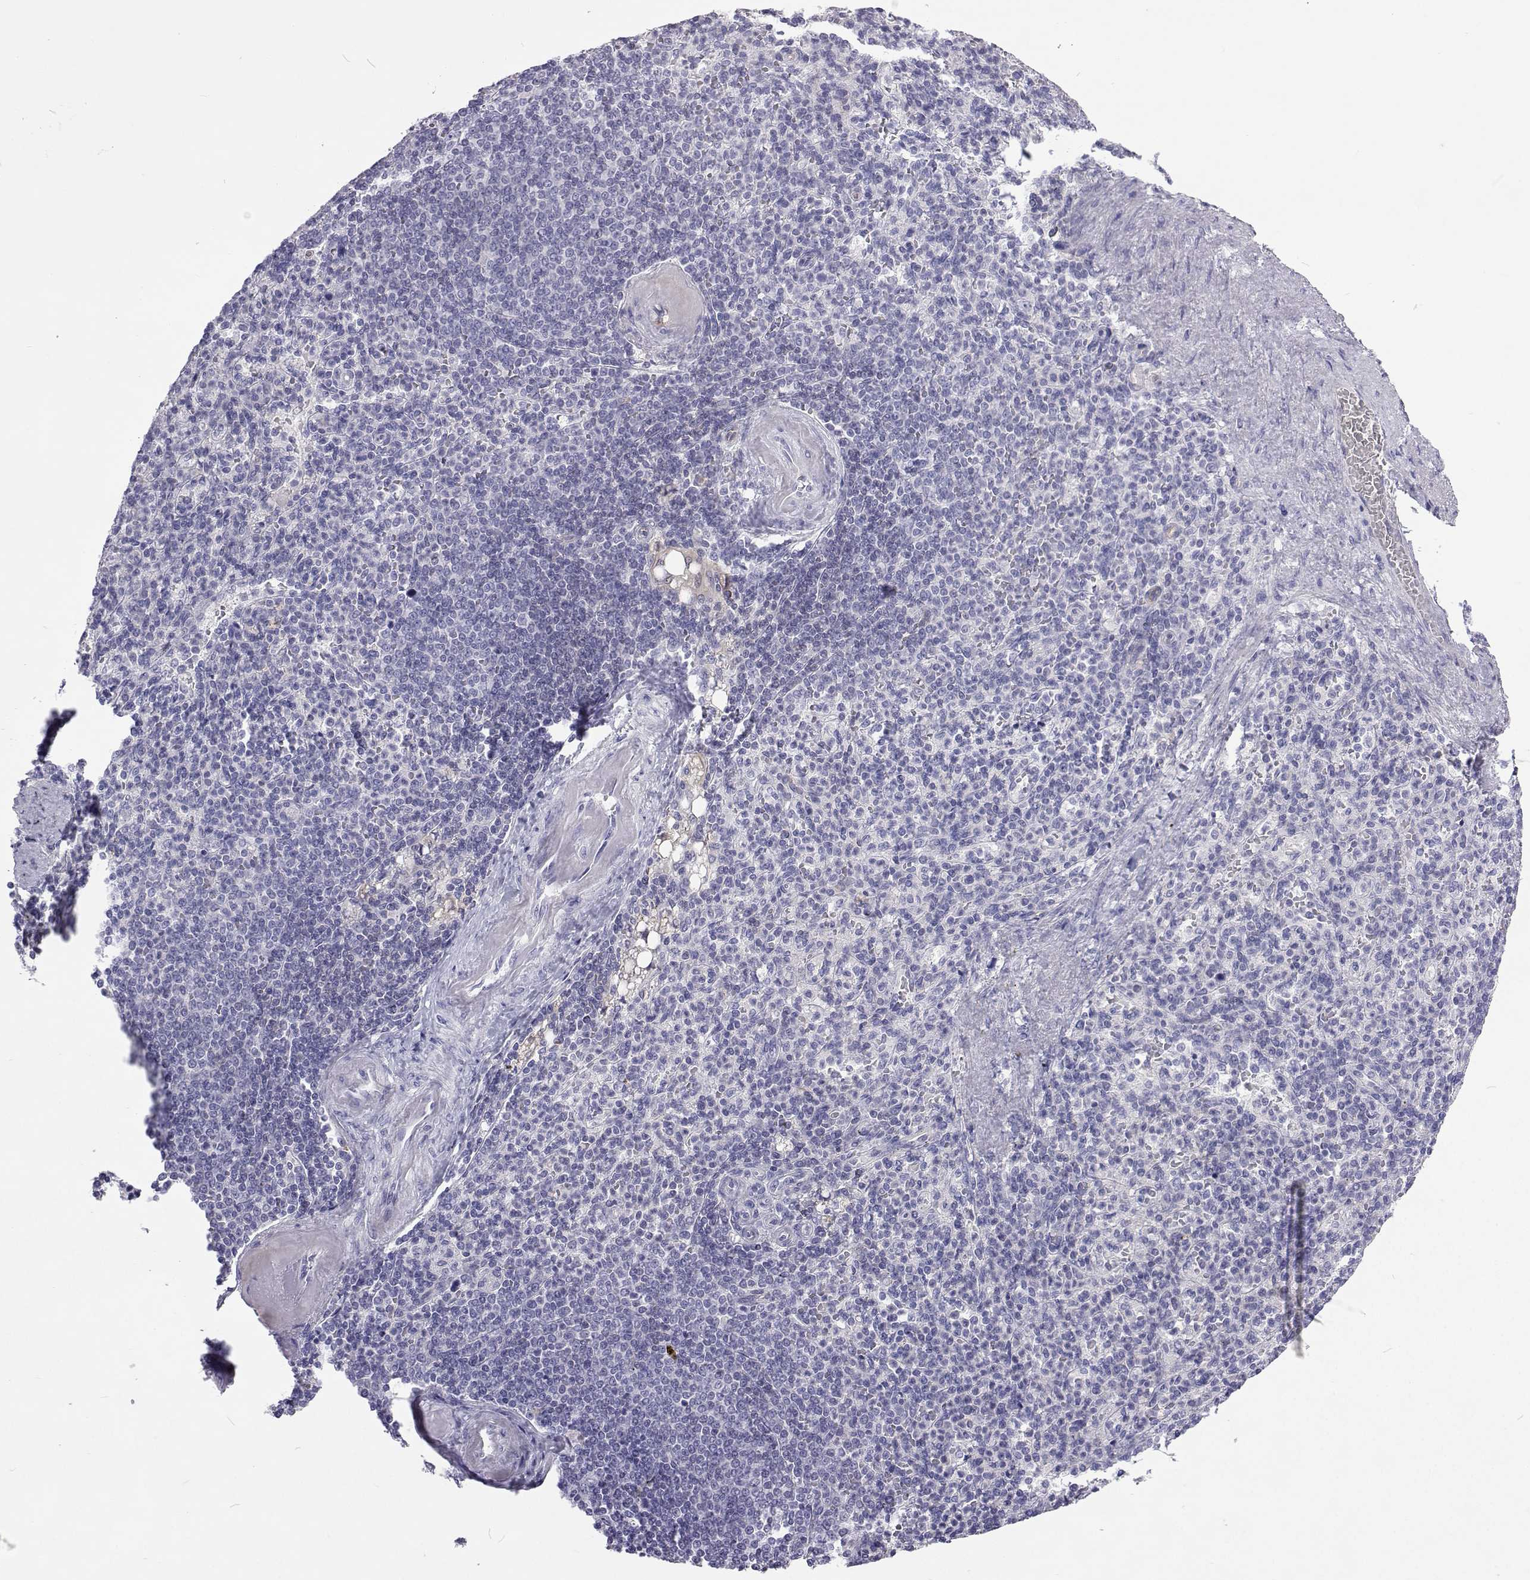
{"staining": {"intensity": "negative", "quantity": "none", "location": "none"}, "tissue": "spleen", "cell_type": "Cells in red pulp", "image_type": "normal", "snomed": [{"axis": "morphology", "description": "Normal tissue, NOS"}, {"axis": "topography", "description": "Spleen"}], "caption": "Protein analysis of benign spleen exhibits no significant staining in cells in red pulp.", "gene": "GALM", "patient": {"sex": "female", "age": 74}}